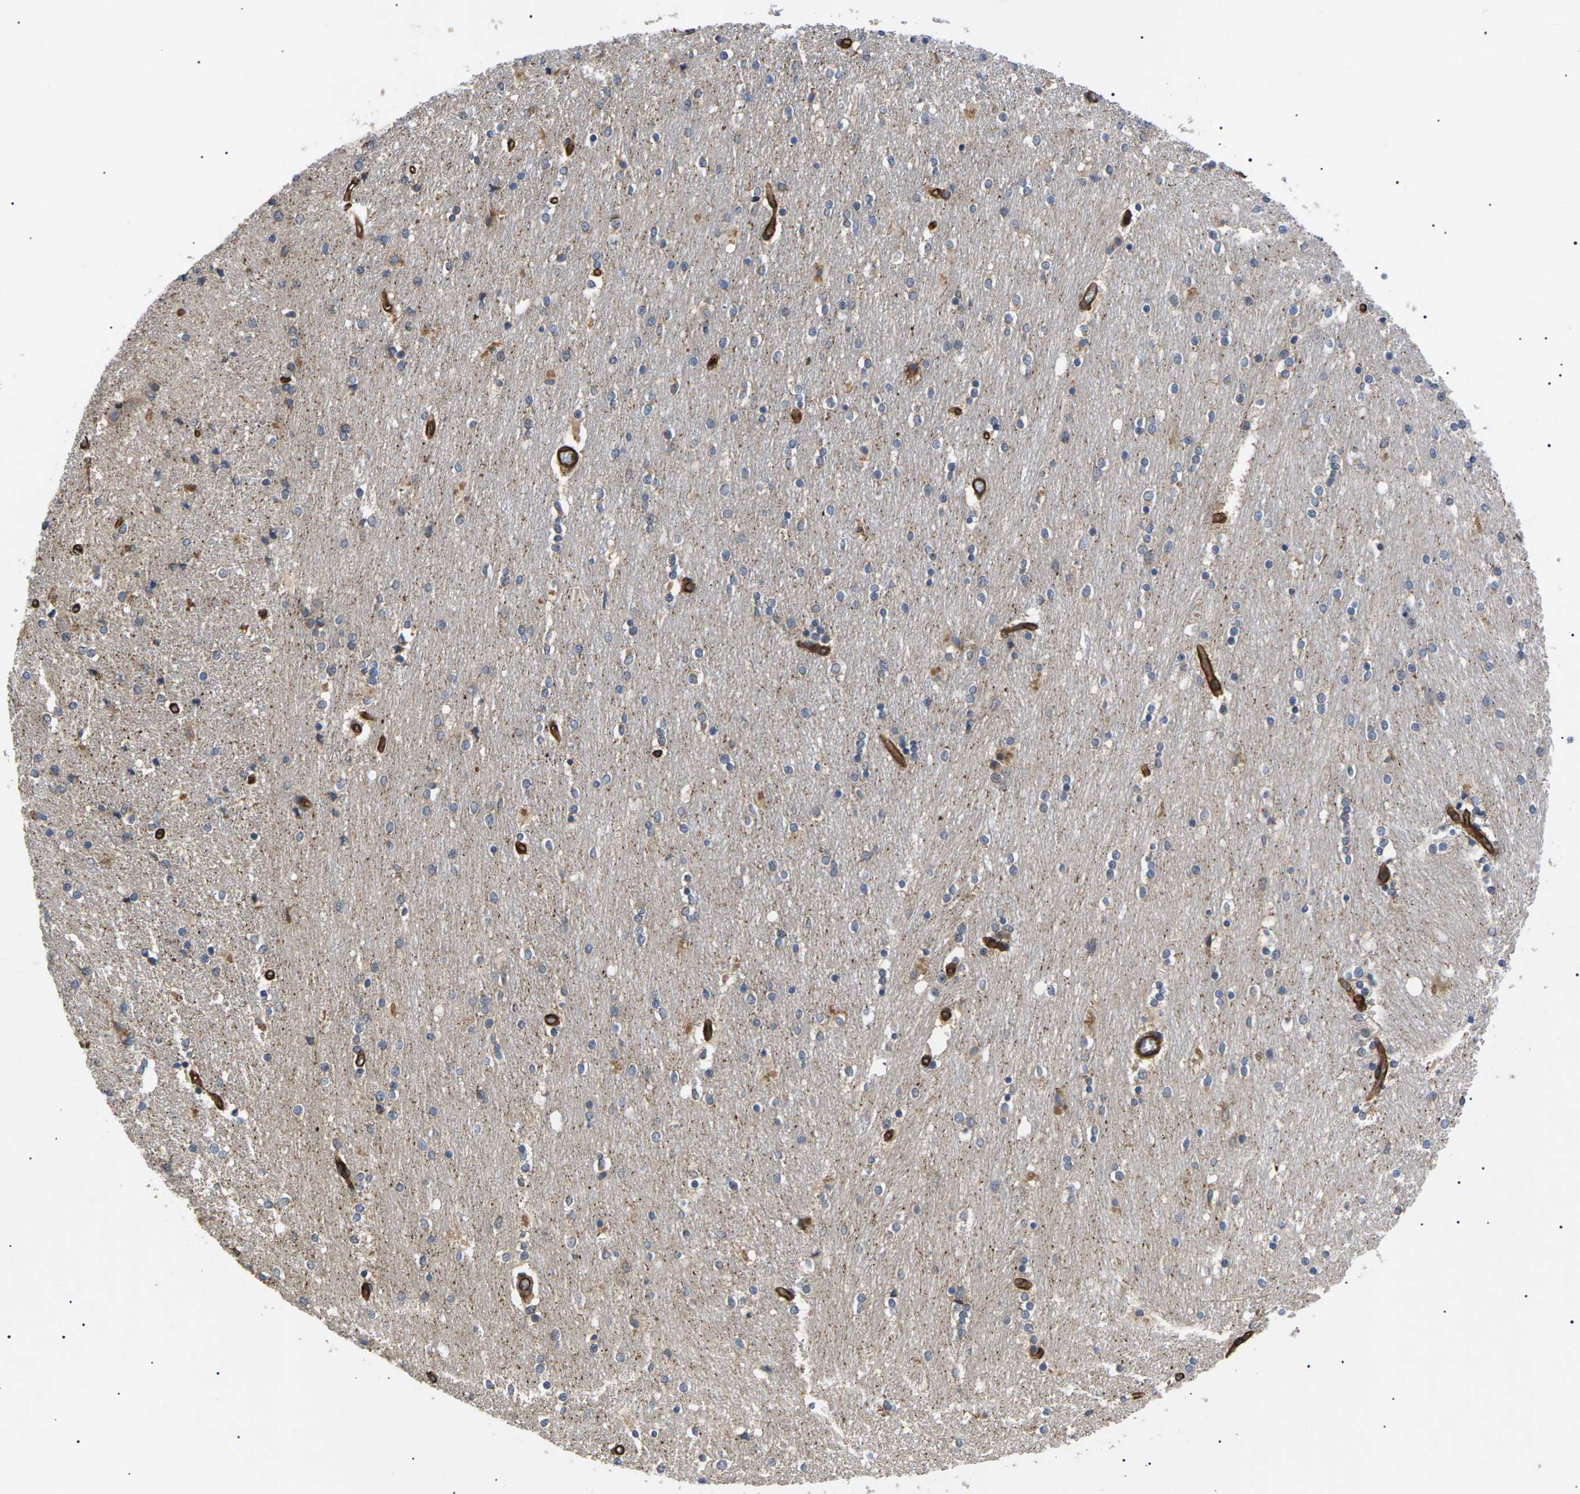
{"staining": {"intensity": "weak", "quantity": "<25%", "location": "cytoplasmic/membranous"}, "tissue": "caudate", "cell_type": "Glial cells", "image_type": "normal", "snomed": [{"axis": "morphology", "description": "Normal tissue, NOS"}, {"axis": "topography", "description": "Lateral ventricle wall"}], "caption": "High power microscopy micrograph of an IHC micrograph of benign caudate, revealing no significant expression in glial cells.", "gene": "TMTC4", "patient": {"sex": "female", "age": 54}}